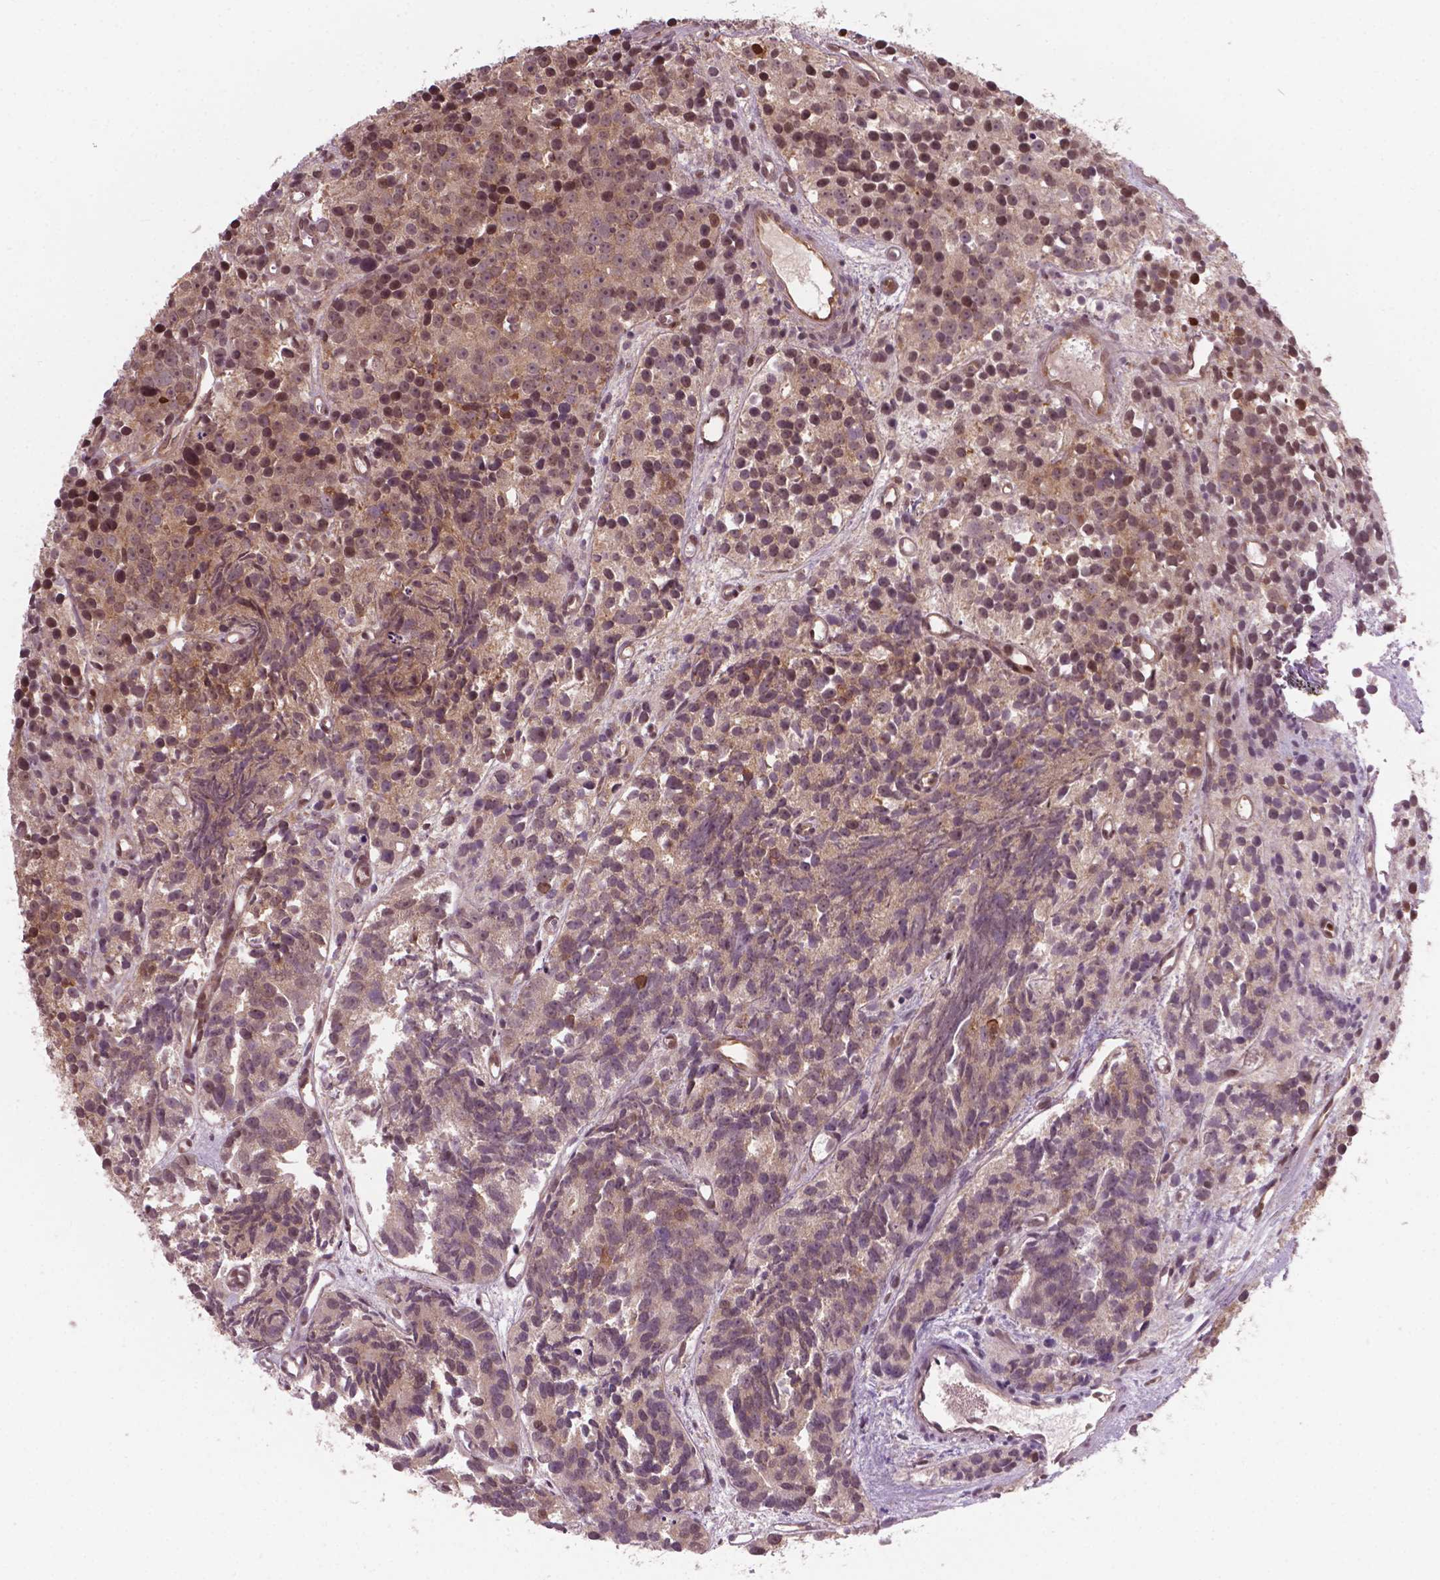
{"staining": {"intensity": "moderate", "quantity": ">75%", "location": "cytoplasmic/membranous,nuclear"}, "tissue": "prostate cancer", "cell_type": "Tumor cells", "image_type": "cancer", "snomed": [{"axis": "morphology", "description": "Adenocarcinoma, High grade"}, {"axis": "topography", "description": "Prostate"}], "caption": "IHC of prostate cancer displays medium levels of moderate cytoplasmic/membranous and nuclear positivity in about >75% of tumor cells.", "gene": "NFAT5", "patient": {"sex": "male", "age": 77}}